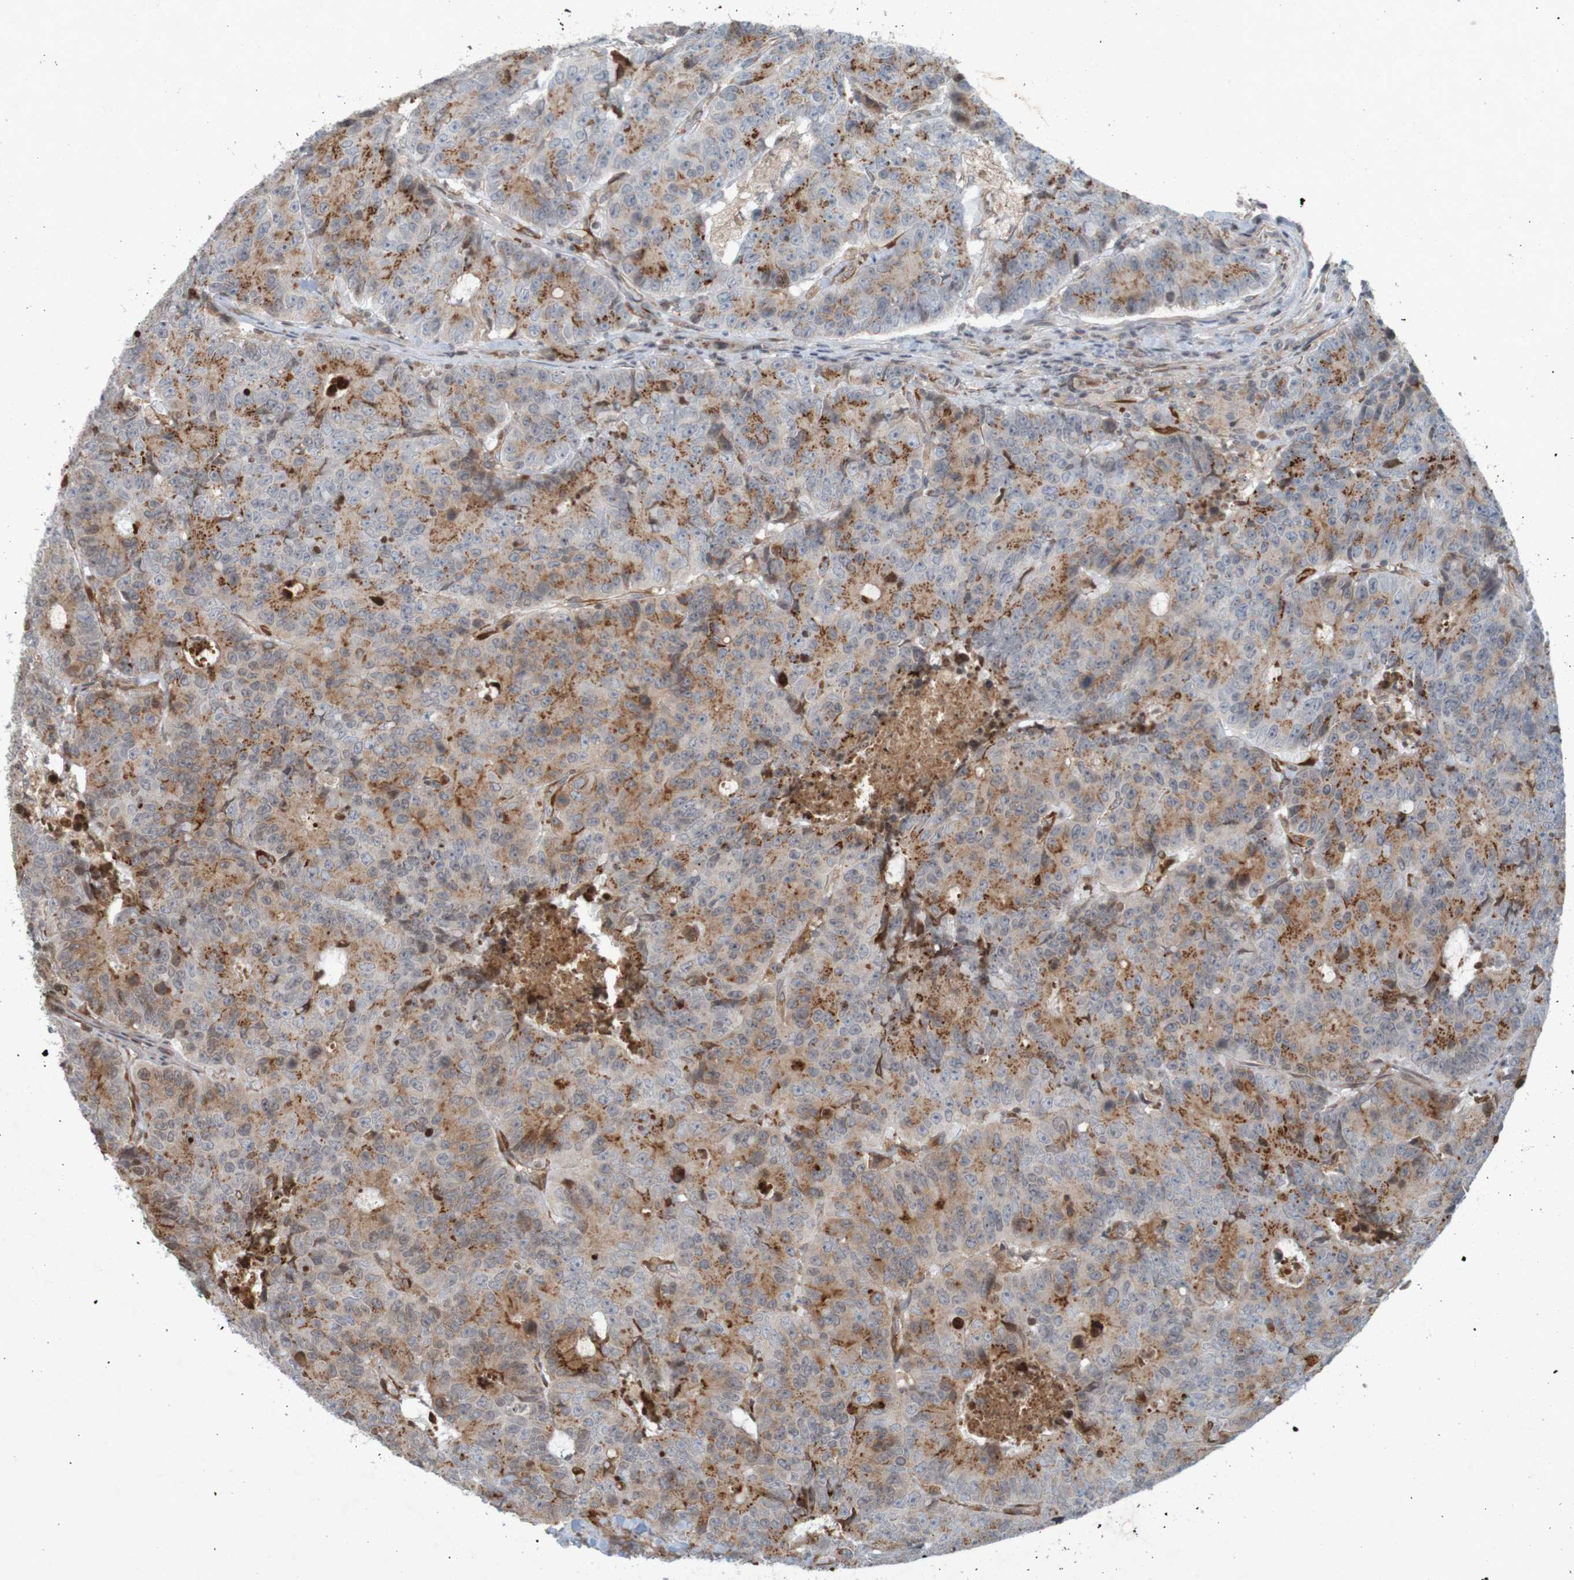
{"staining": {"intensity": "moderate", "quantity": ">75%", "location": "cytoplasmic/membranous"}, "tissue": "colorectal cancer", "cell_type": "Tumor cells", "image_type": "cancer", "snomed": [{"axis": "morphology", "description": "Adenocarcinoma, NOS"}, {"axis": "topography", "description": "Colon"}], "caption": "Tumor cells exhibit medium levels of moderate cytoplasmic/membranous staining in about >75% of cells in colorectal cancer.", "gene": "GUCY1A1", "patient": {"sex": "female", "age": 86}}